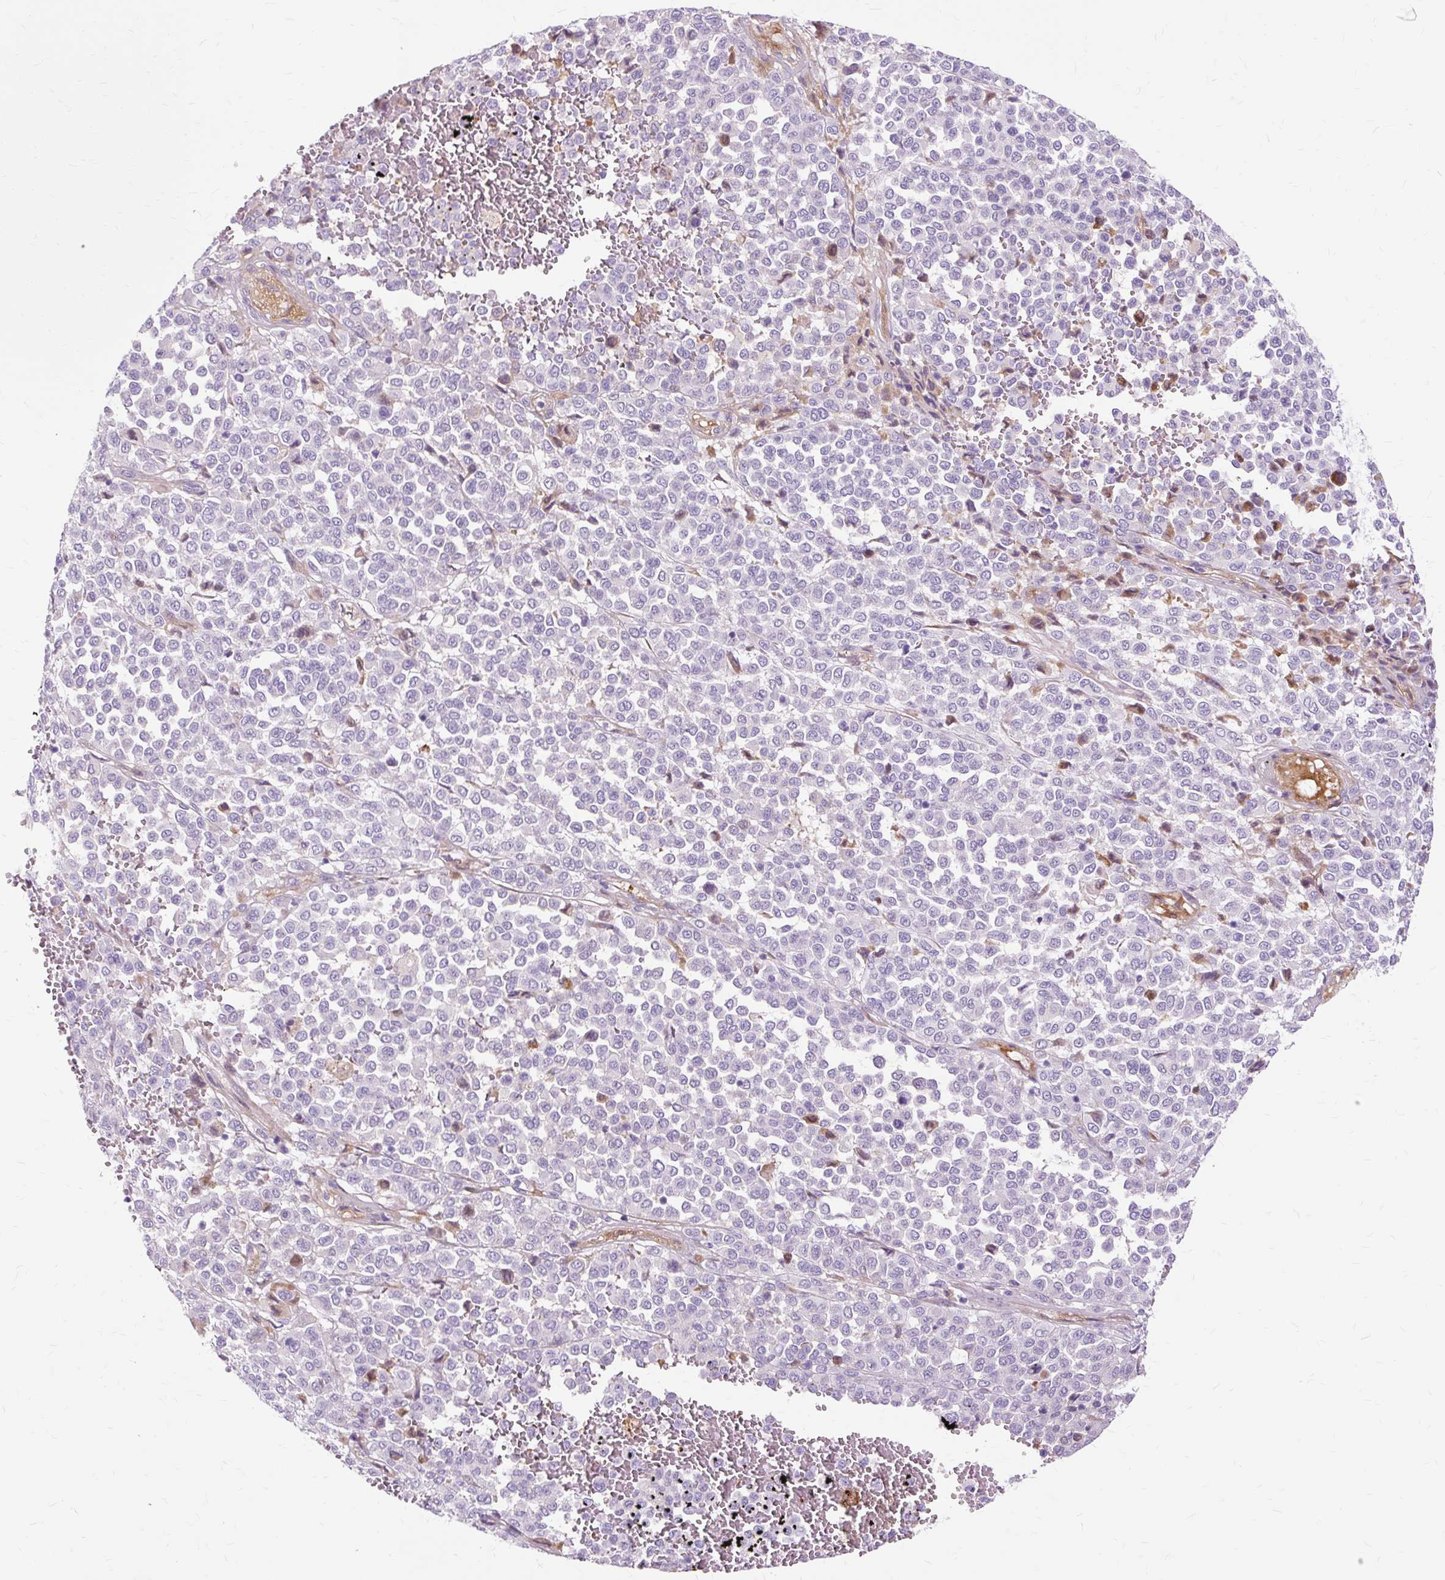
{"staining": {"intensity": "negative", "quantity": "none", "location": "none"}, "tissue": "melanoma", "cell_type": "Tumor cells", "image_type": "cancer", "snomed": [{"axis": "morphology", "description": "Malignant melanoma, Metastatic site"}, {"axis": "topography", "description": "Pancreas"}], "caption": "Tumor cells are negative for brown protein staining in malignant melanoma (metastatic site).", "gene": "DCTN4", "patient": {"sex": "female", "age": 30}}